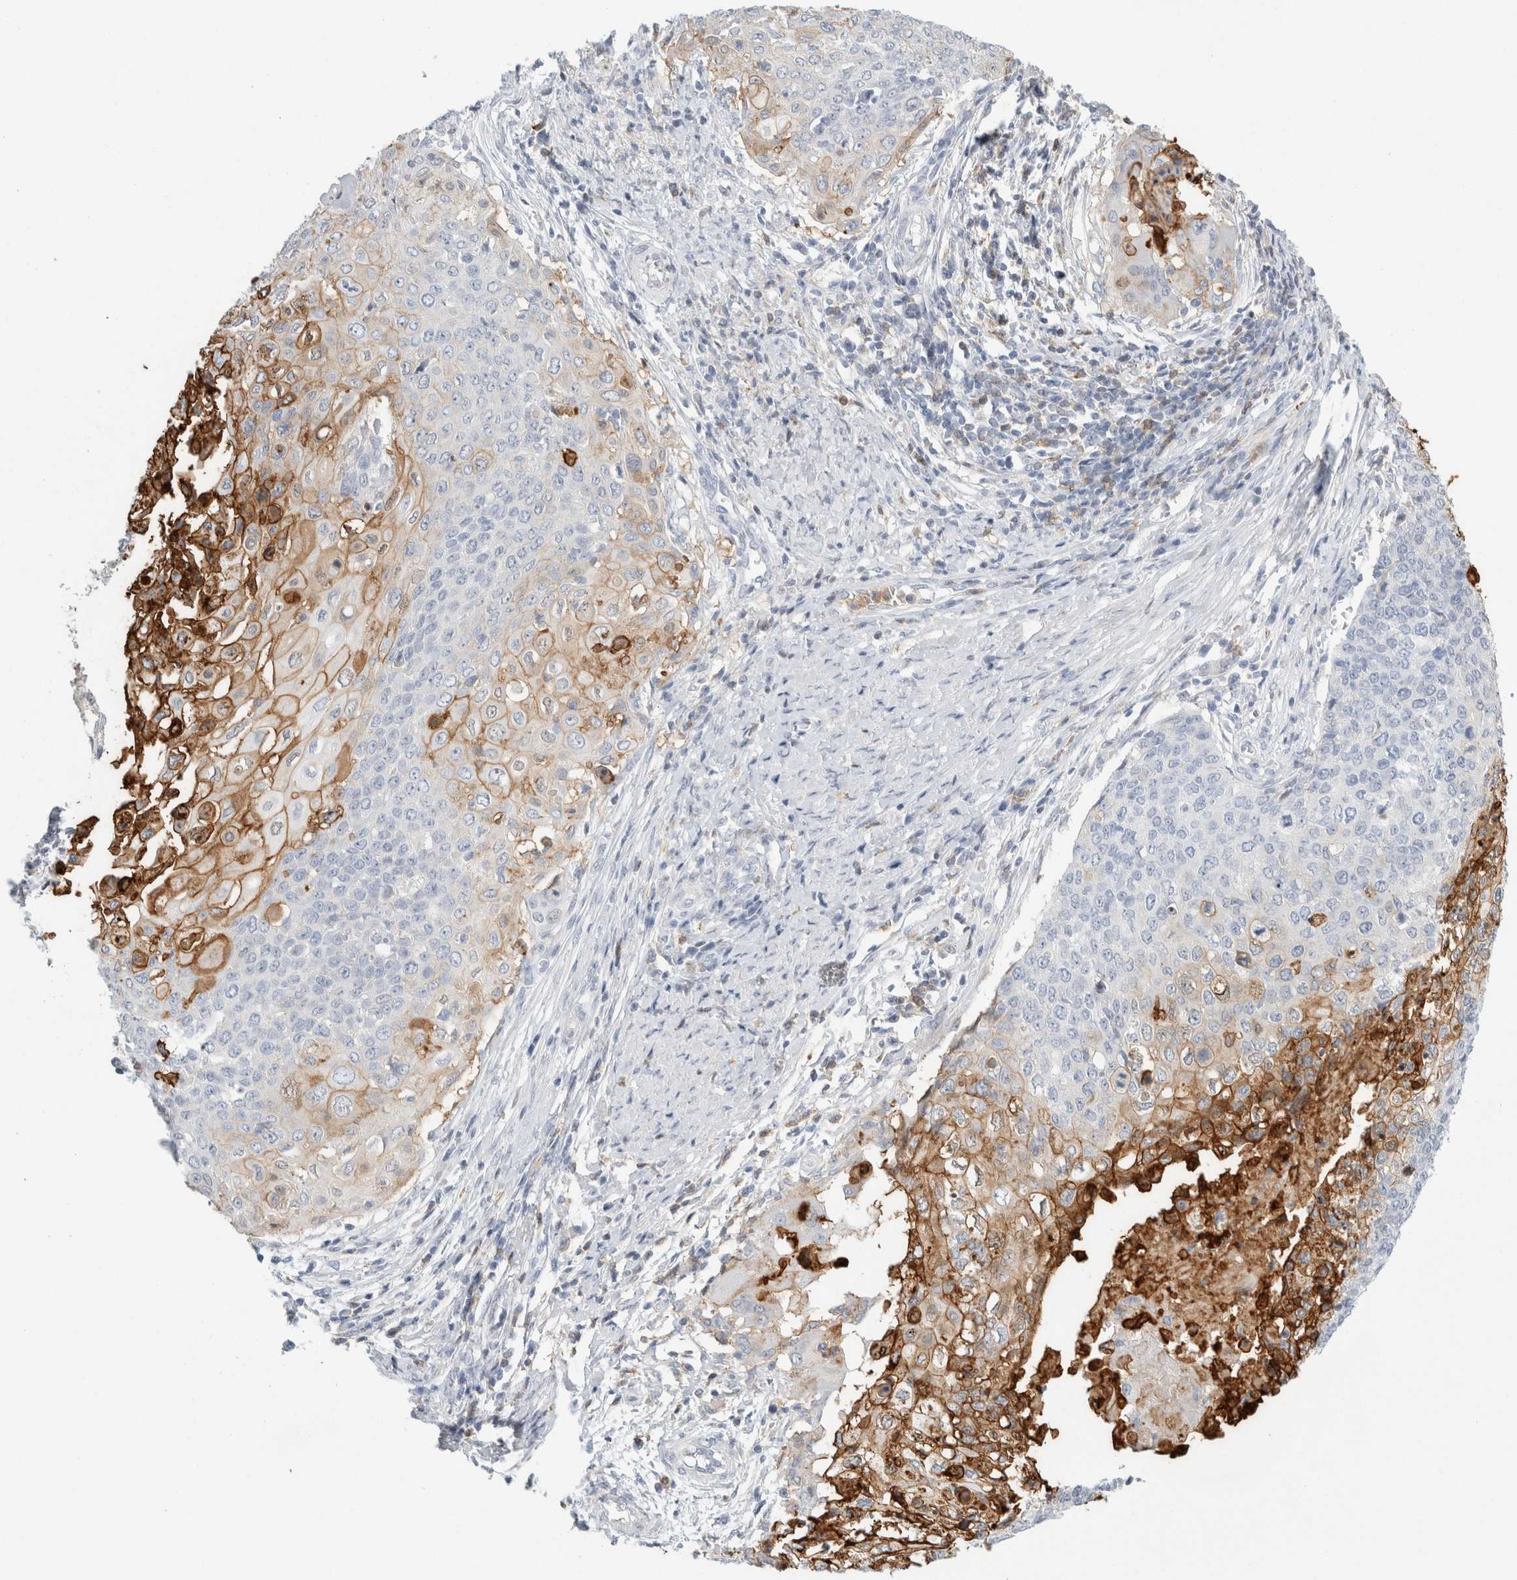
{"staining": {"intensity": "moderate", "quantity": "25%-75%", "location": "cytoplasmic/membranous"}, "tissue": "cervical cancer", "cell_type": "Tumor cells", "image_type": "cancer", "snomed": [{"axis": "morphology", "description": "Squamous cell carcinoma, NOS"}, {"axis": "topography", "description": "Cervix"}], "caption": "Cervical cancer (squamous cell carcinoma) was stained to show a protein in brown. There is medium levels of moderate cytoplasmic/membranous expression in approximately 25%-75% of tumor cells. (DAB (3,3'-diaminobenzidine) = brown stain, brightfield microscopy at high magnification).", "gene": "P2RY2", "patient": {"sex": "female", "age": 39}}